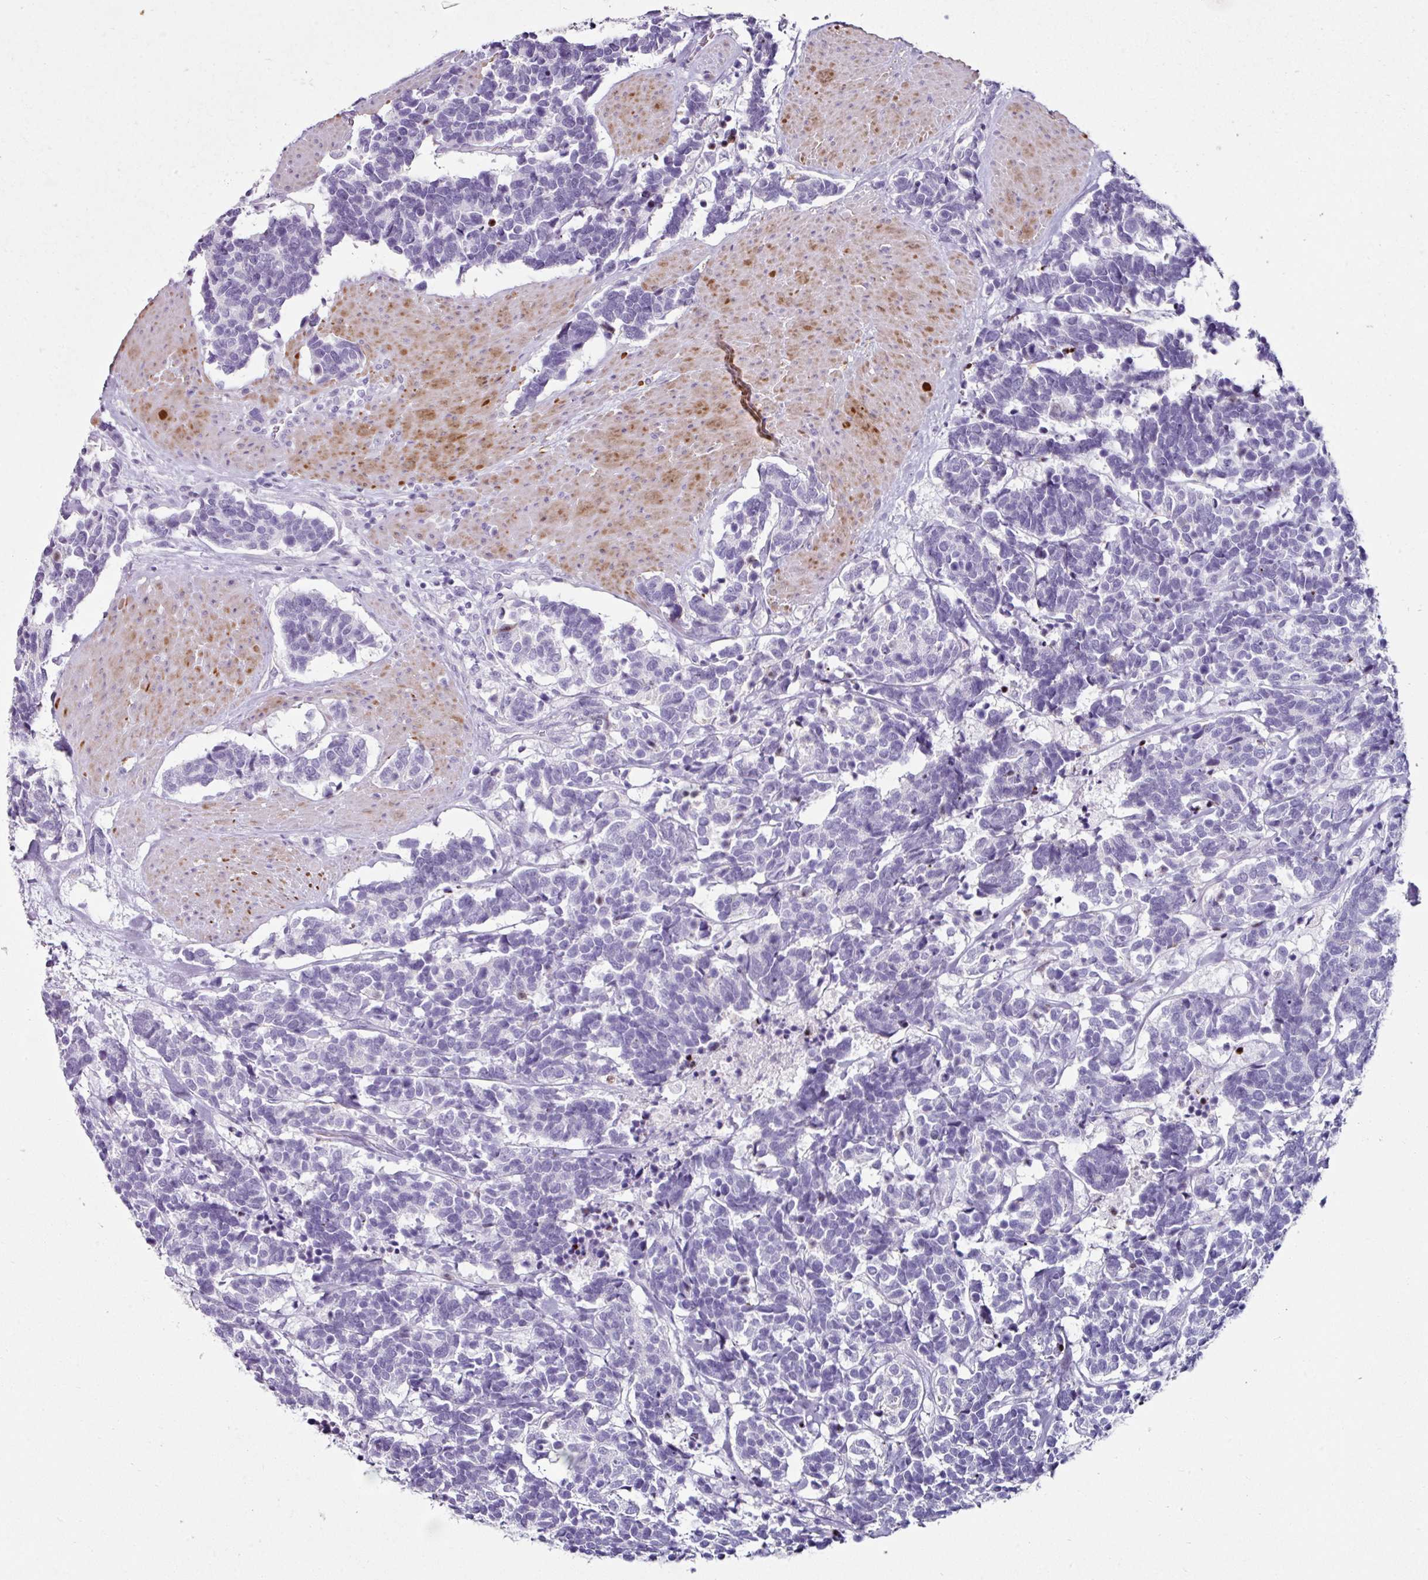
{"staining": {"intensity": "negative", "quantity": "none", "location": "none"}, "tissue": "carcinoid", "cell_type": "Tumor cells", "image_type": "cancer", "snomed": [{"axis": "morphology", "description": "Carcinoma, NOS"}, {"axis": "morphology", "description": "Carcinoid, malignant, NOS"}, {"axis": "topography", "description": "Urinary bladder"}], "caption": "A photomicrograph of human carcinoid is negative for staining in tumor cells.", "gene": "TRA2A", "patient": {"sex": "male", "age": 57}}